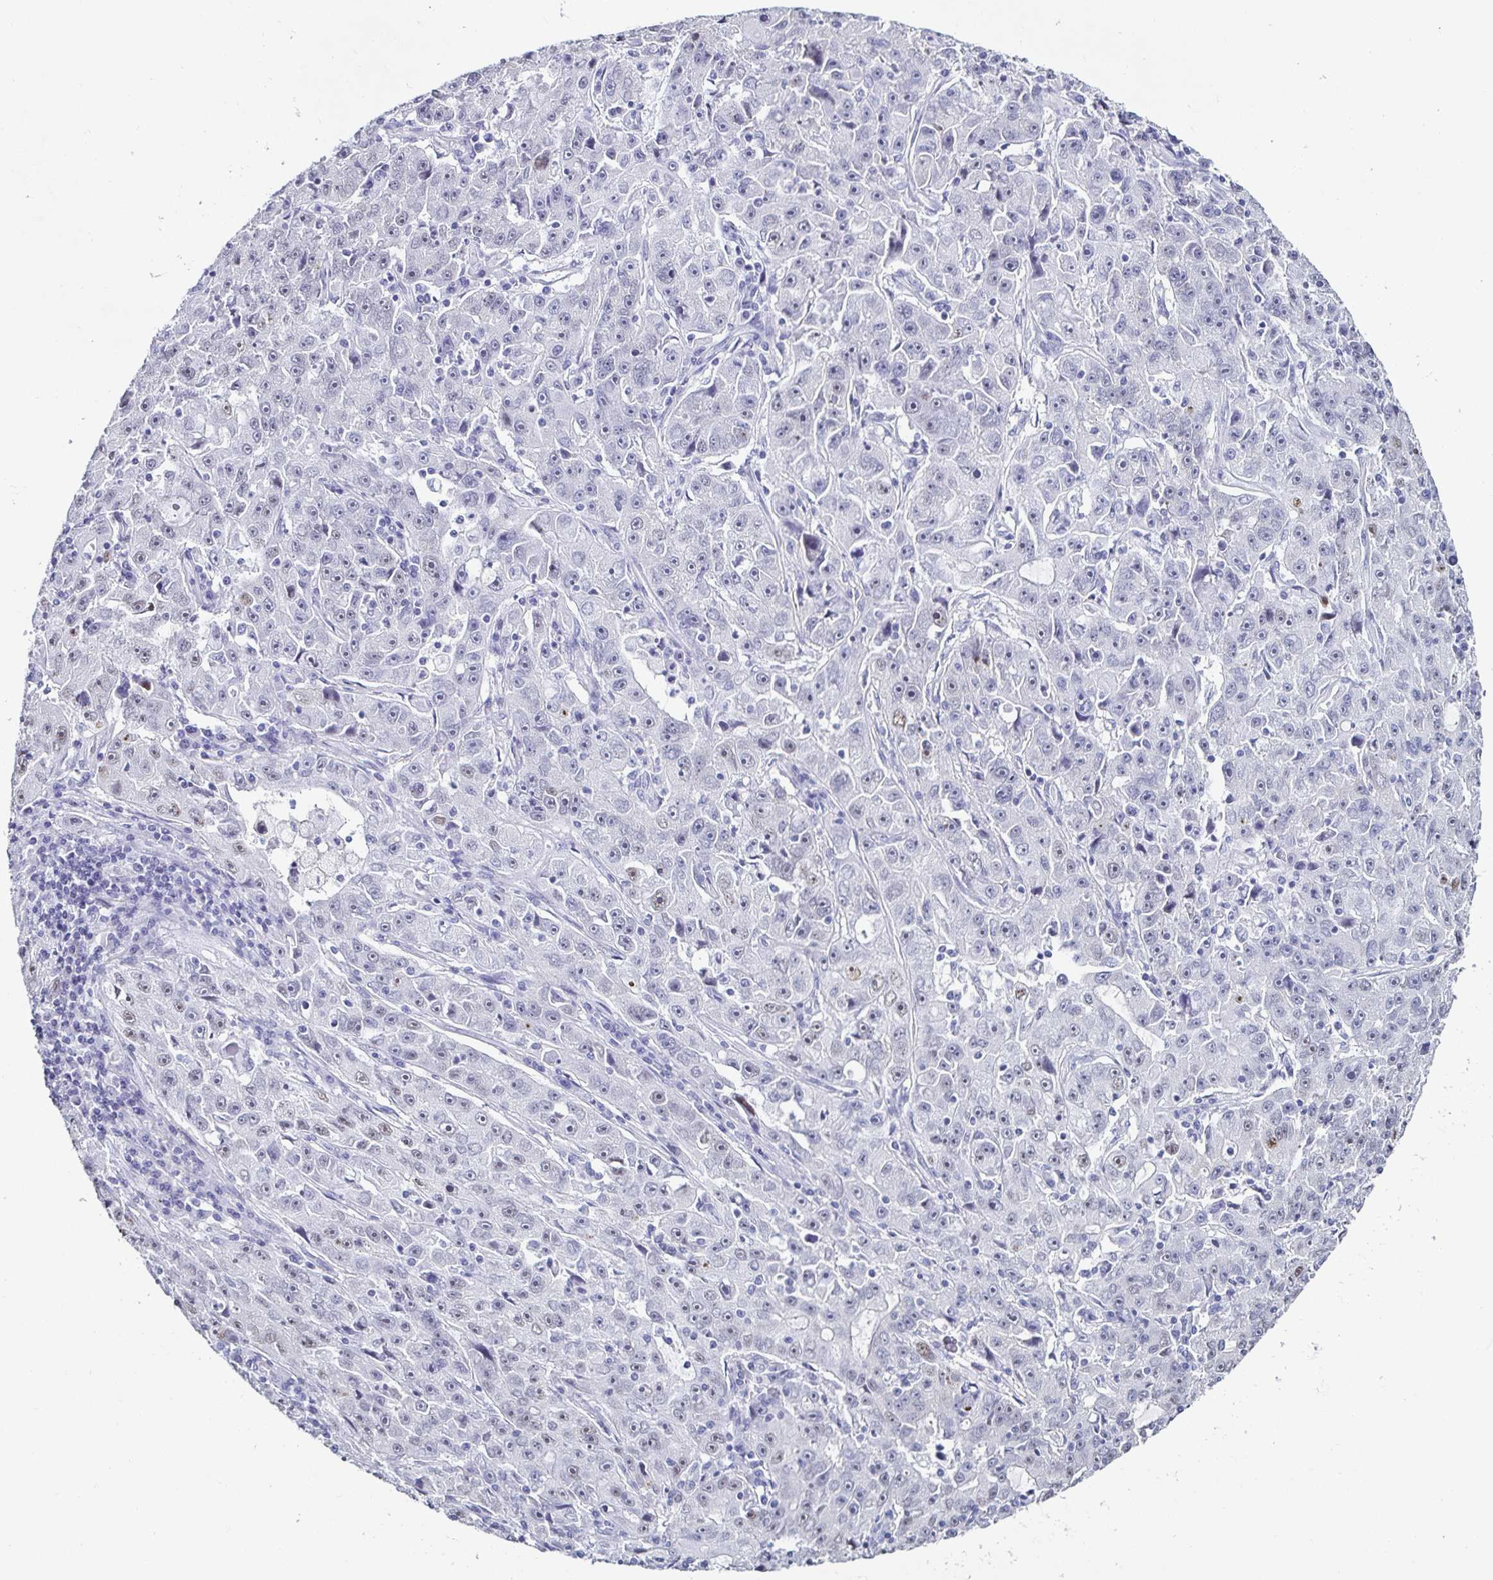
{"staining": {"intensity": "negative", "quantity": "none", "location": "none"}, "tissue": "lung cancer", "cell_type": "Tumor cells", "image_type": "cancer", "snomed": [{"axis": "morphology", "description": "Normal morphology"}, {"axis": "morphology", "description": "Adenocarcinoma, NOS"}, {"axis": "topography", "description": "Lymph node"}, {"axis": "topography", "description": "Lung"}], "caption": "A micrograph of lung adenocarcinoma stained for a protein reveals no brown staining in tumor cells.", "gene": "DDX39B", "patient": {"sex": "female", "age": 57}}